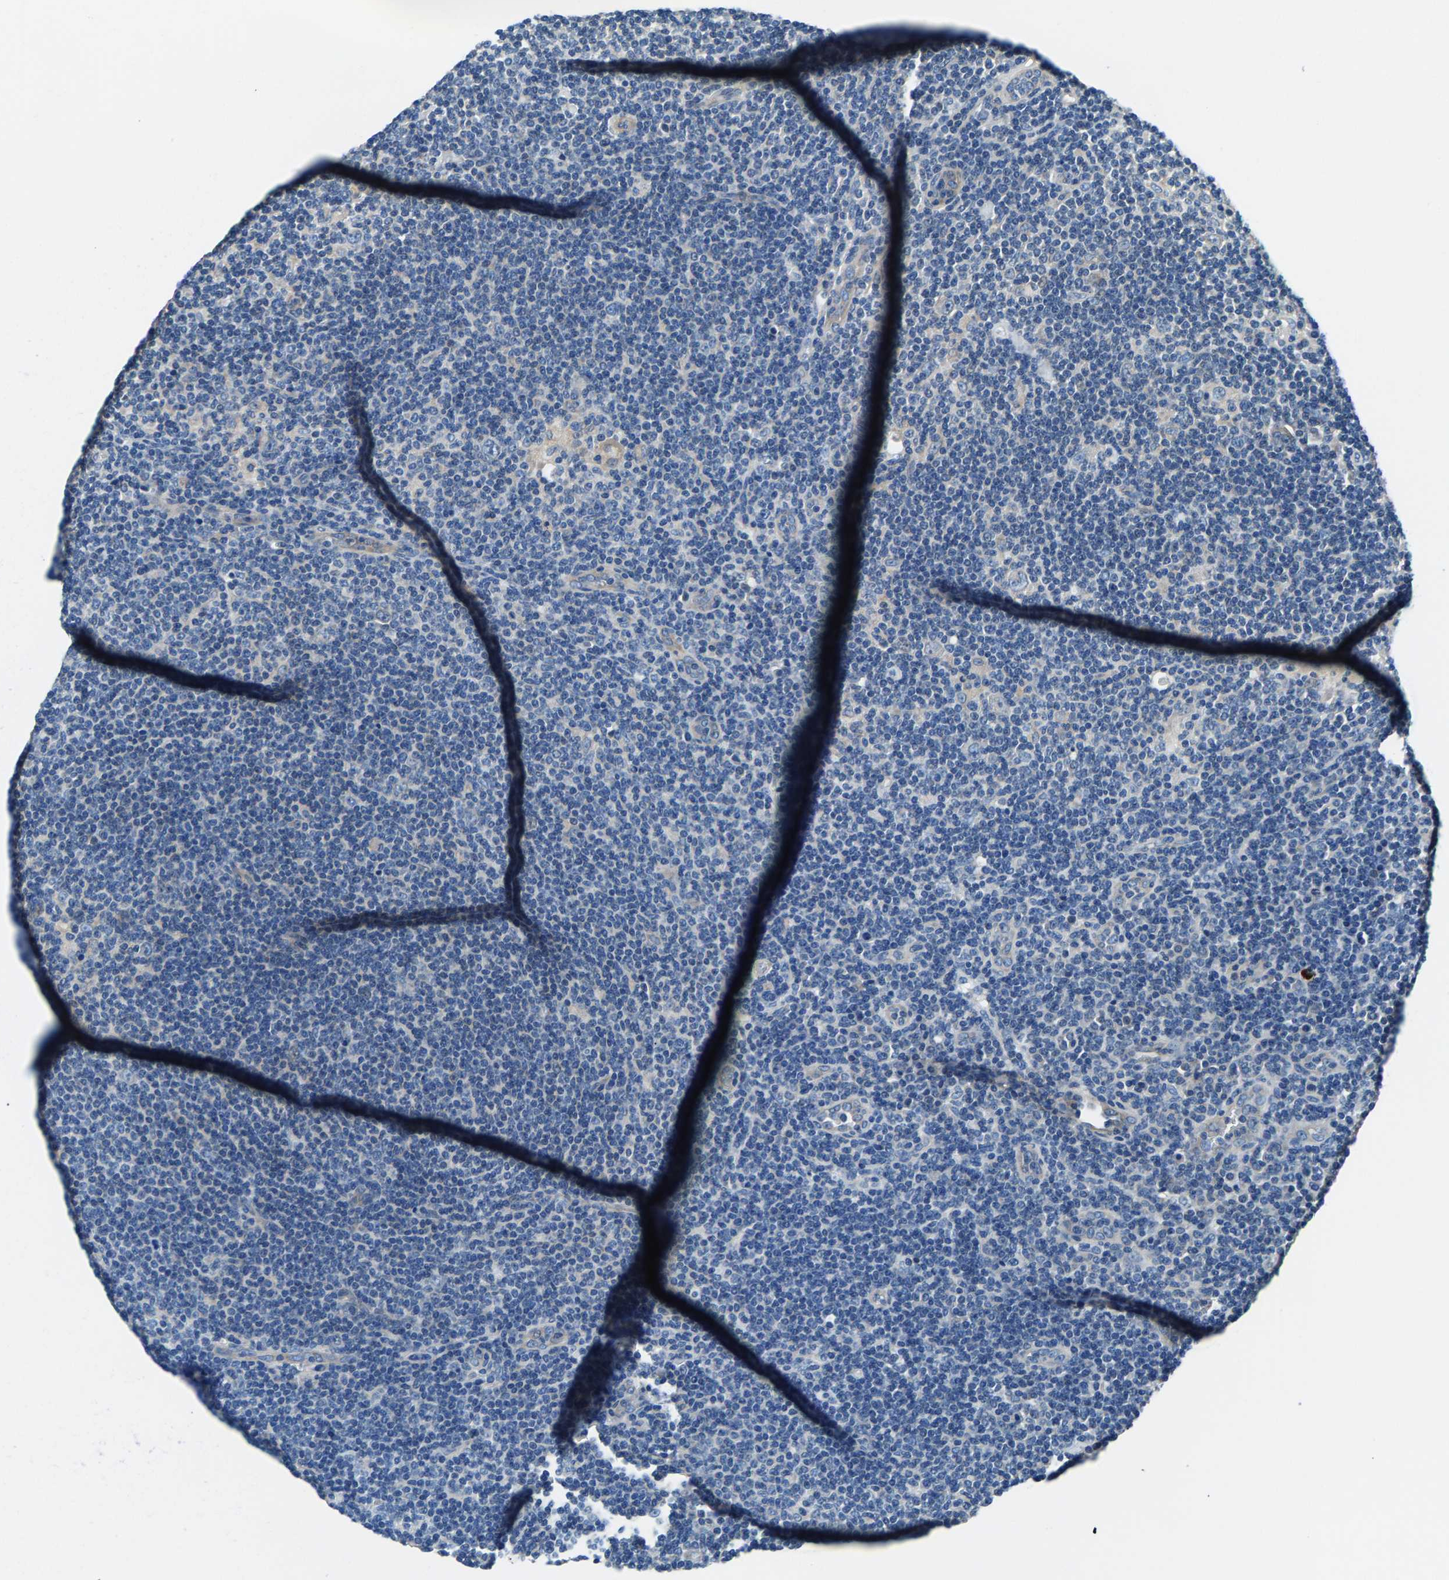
{"staining": {"intensity": "negative", "quantity": "none", "location": "none"}, "tissue": "lymphoma", "cell_type": "Tumor cells", "image_type": "cancer", "snomed": [{"axis": "morphology", "description": "Hodgkin's disease, NOS"}, {"axis": "topography", "description": "Lymph node"}], "caption": "Immunohistochemistry histopathology image of Hodgkin's disease stained for a protein (brown), which exhibits no expression in tumor cells.", "gene": "CDRT4", "patient": {"sex": "female", "age": 57}}